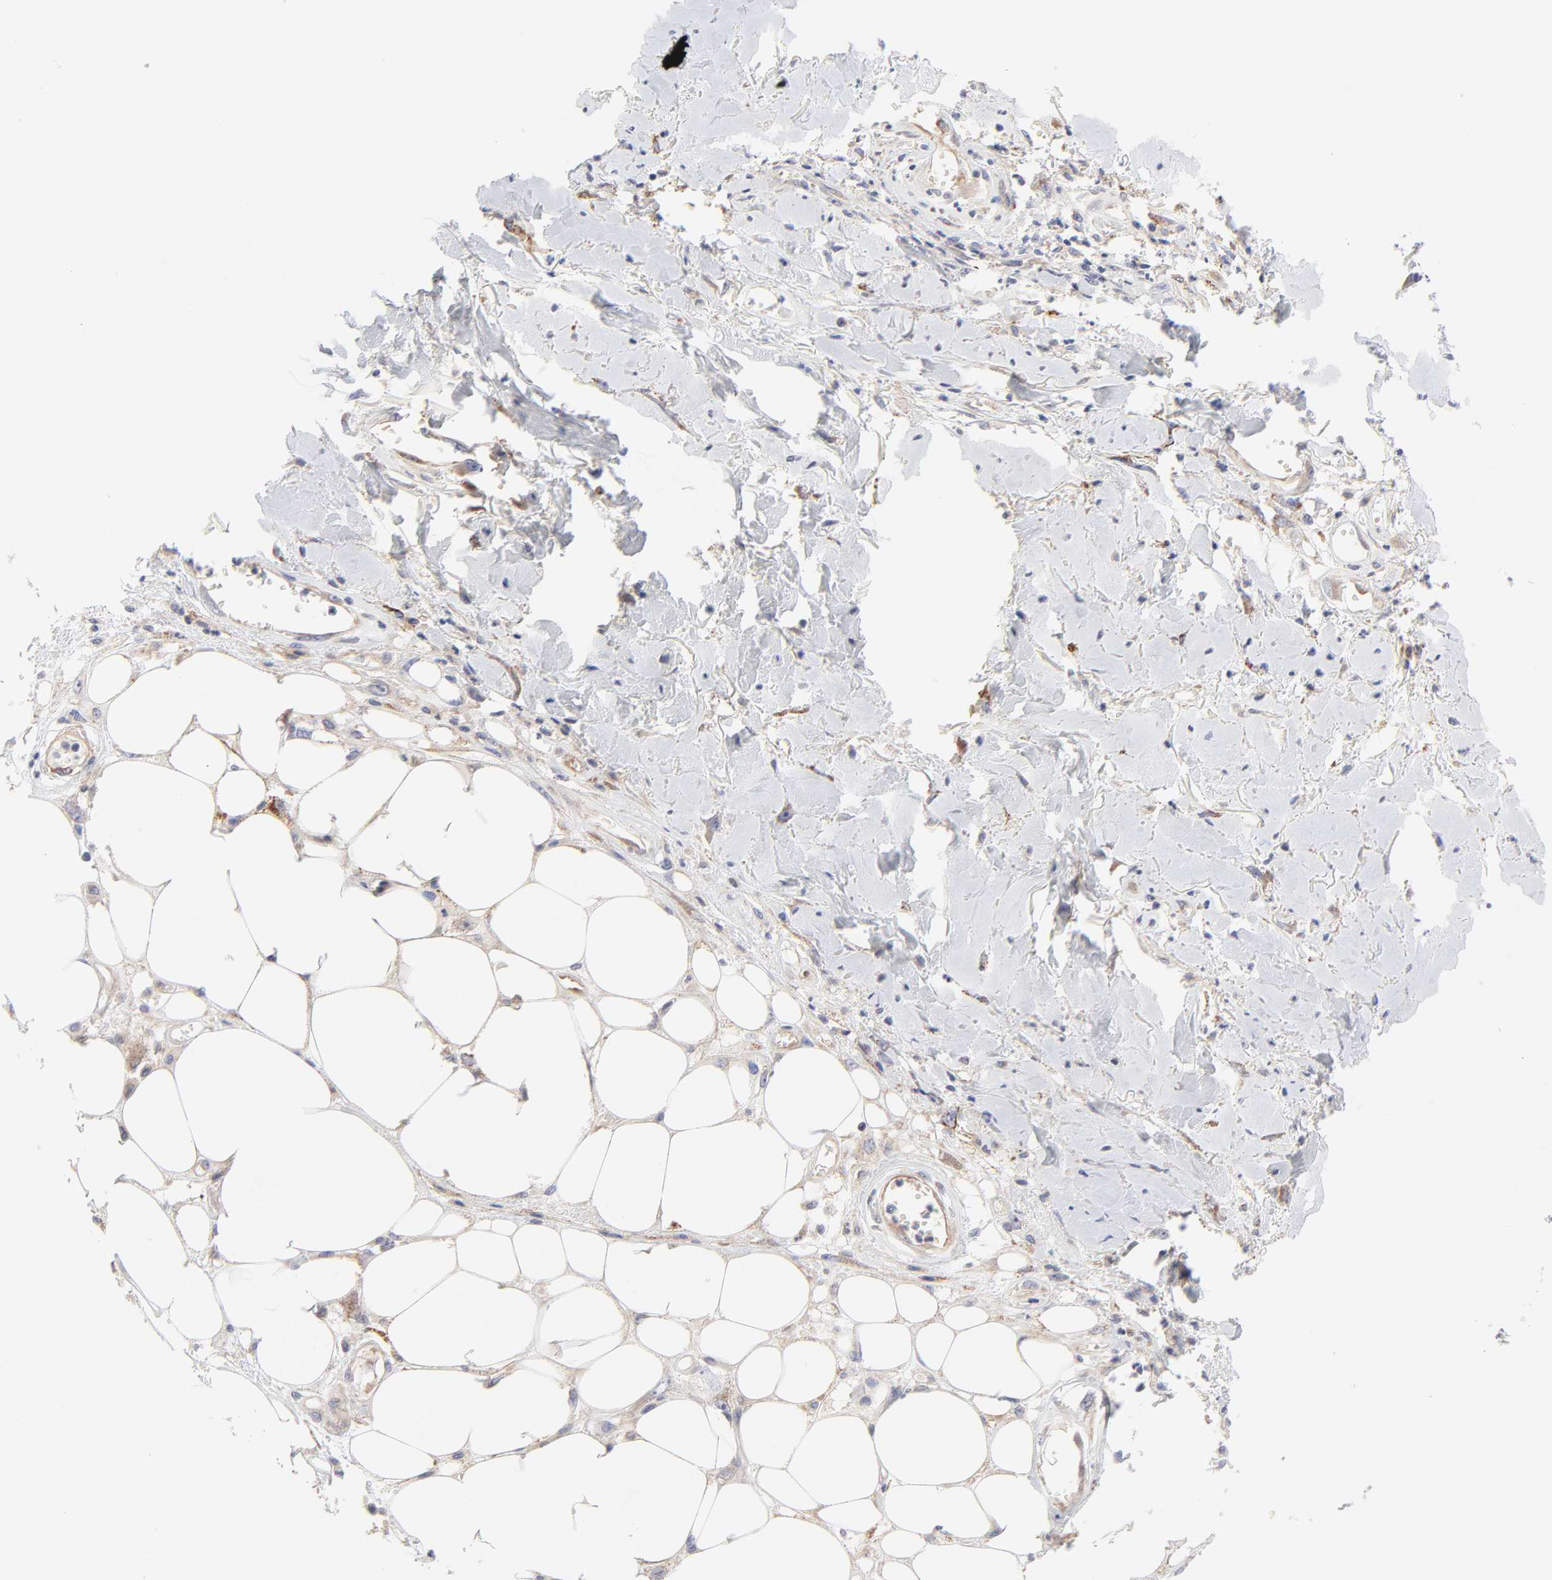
{"staining": {"intensity": "weak", "quantity": "<25%", "location": "cytoplasmic/membranous"}, "tissue": "skin cancer", "cell_type": "Tumor cells", "image_type": "cancer", "snomed": [{"axis": "morphology", "description": "Squamous cell carcinoma, NOS"}, {"axis": "topography", "description": "Skin"}, {"axis": "topography", "description": "Anal"}], "caption": "Image shows no significant protein staining in tumor cells of skin cancer.", "gene": "FBXO10", "patient": {"sex": "female", "age": 55}}